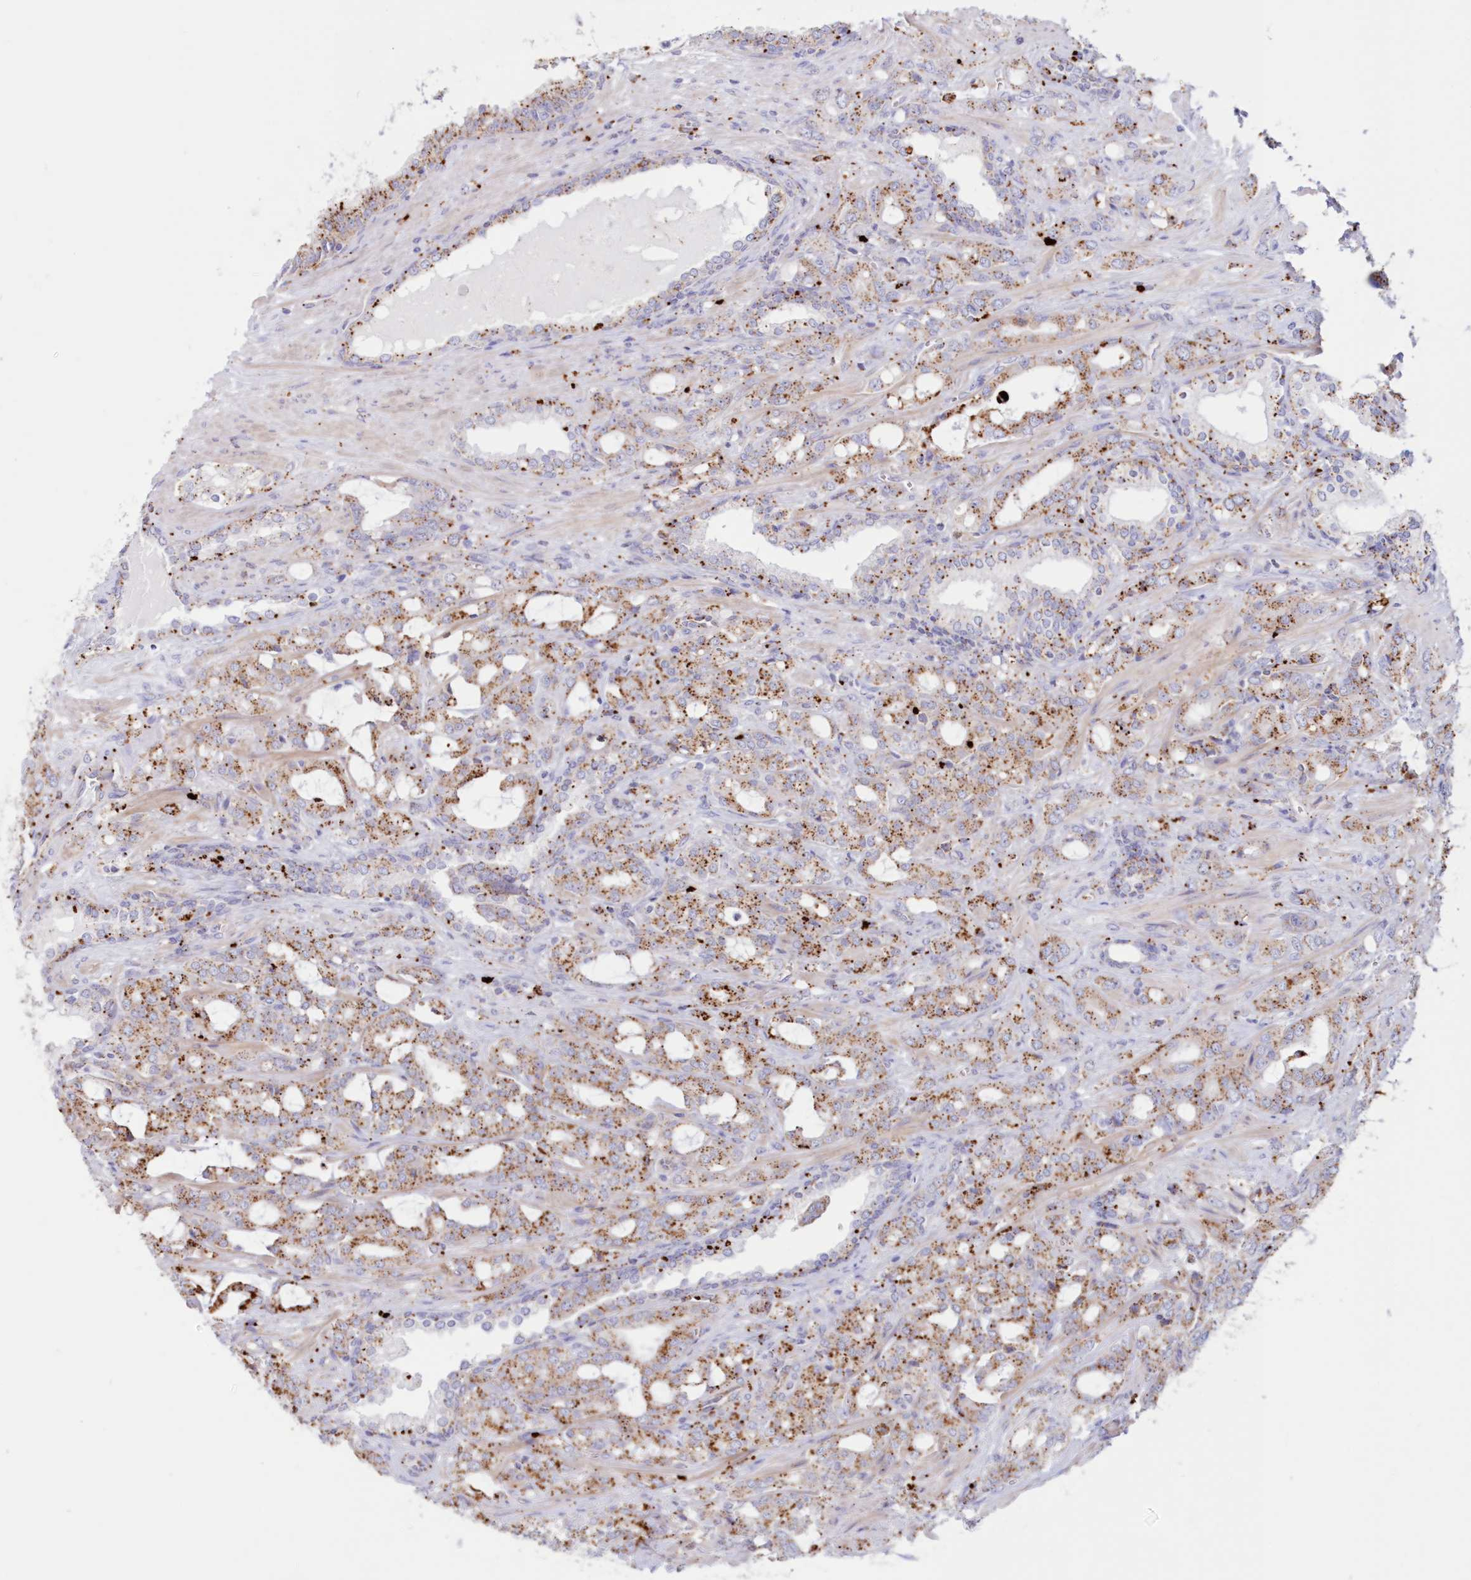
{"staining": {"intensity": "moderate", "quantity": ">75%", "location": "cytoplasmic/membranous"}, "tissue": "prostate cancer", "cell_type": "Tumor cells", "image_type": "cancer", "snomed": [{"axis": "morphology", "description": "Adenocarcinoma, High grade"}, {"axis": "topography", "description": "Prostate"}], "caption": "Moderate cytoplasmic/membranous staining for a protein is identified in about >75% of tumor cells of prostate cancer (high-grade adenocarcinoma) using IHC.", "gene": "TPP1", "patient": {"sex": "male", "age": 72}}